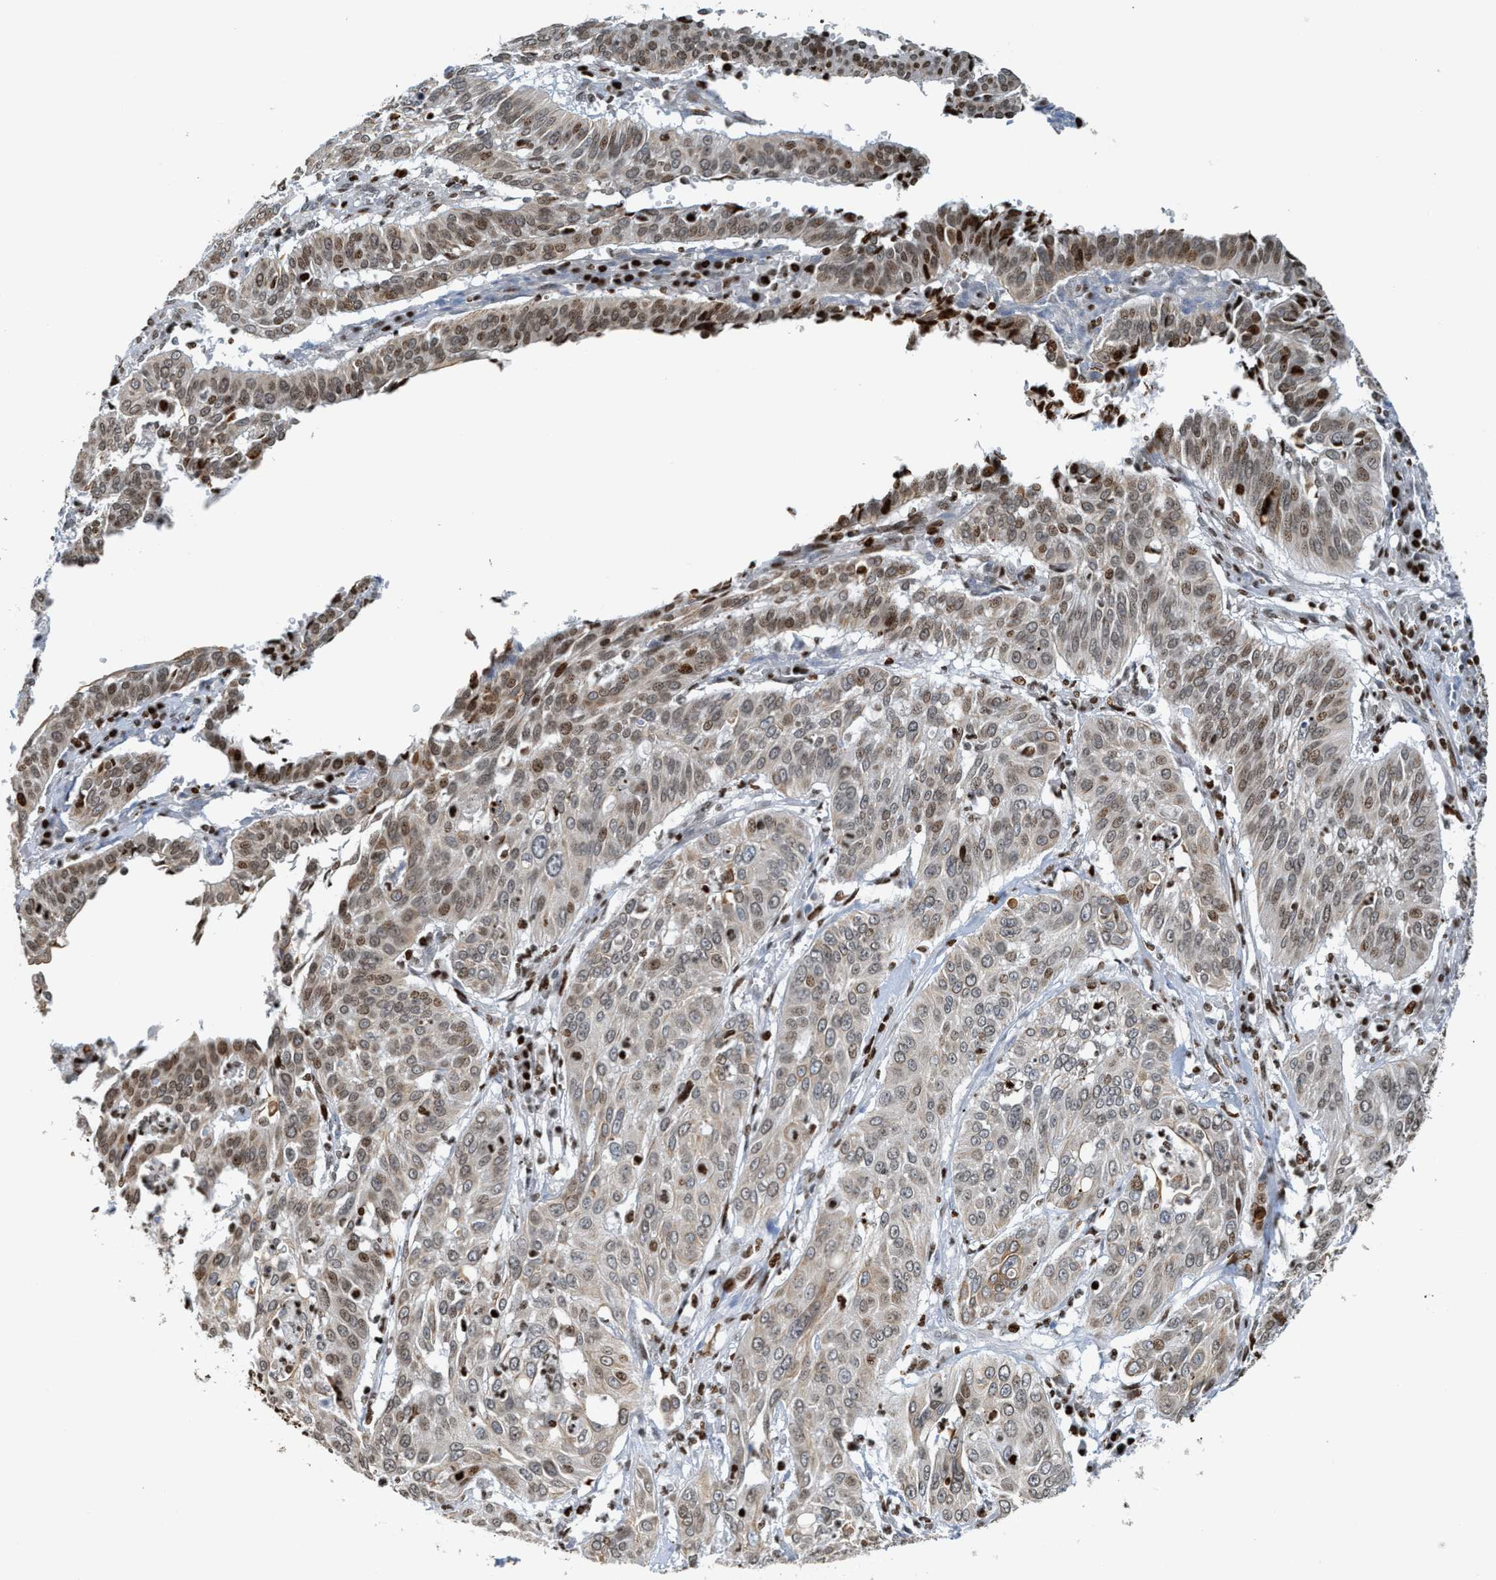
{"staining": {"intensity": "moderate", "quantity": ">75%", "location": "nuclear"}, "tissue": "cervical cancer", "cell_type": "Tumor cells", "image_type": "cancer", "snomed": [{"axis": "morphology", "description": "Normal tissue, NOS"}, {"axis": "morphology", "description": "Squamous cell carcinoma, NOS"}, {"axis": "topography", "description": "Cervix"}], "caption": "The histopathology image exhibits a brown stain indicating the presence of a protein in the nuclear of tumor cells in squamous cell carcinoma (cervical). The protein of interest is stained brown, and the nuclei are stained in blue (DAB IHC with brightfield microscopy, high magnification).", "gene": "SH3D19", "patient": {"sex": "female", "age": 39}}